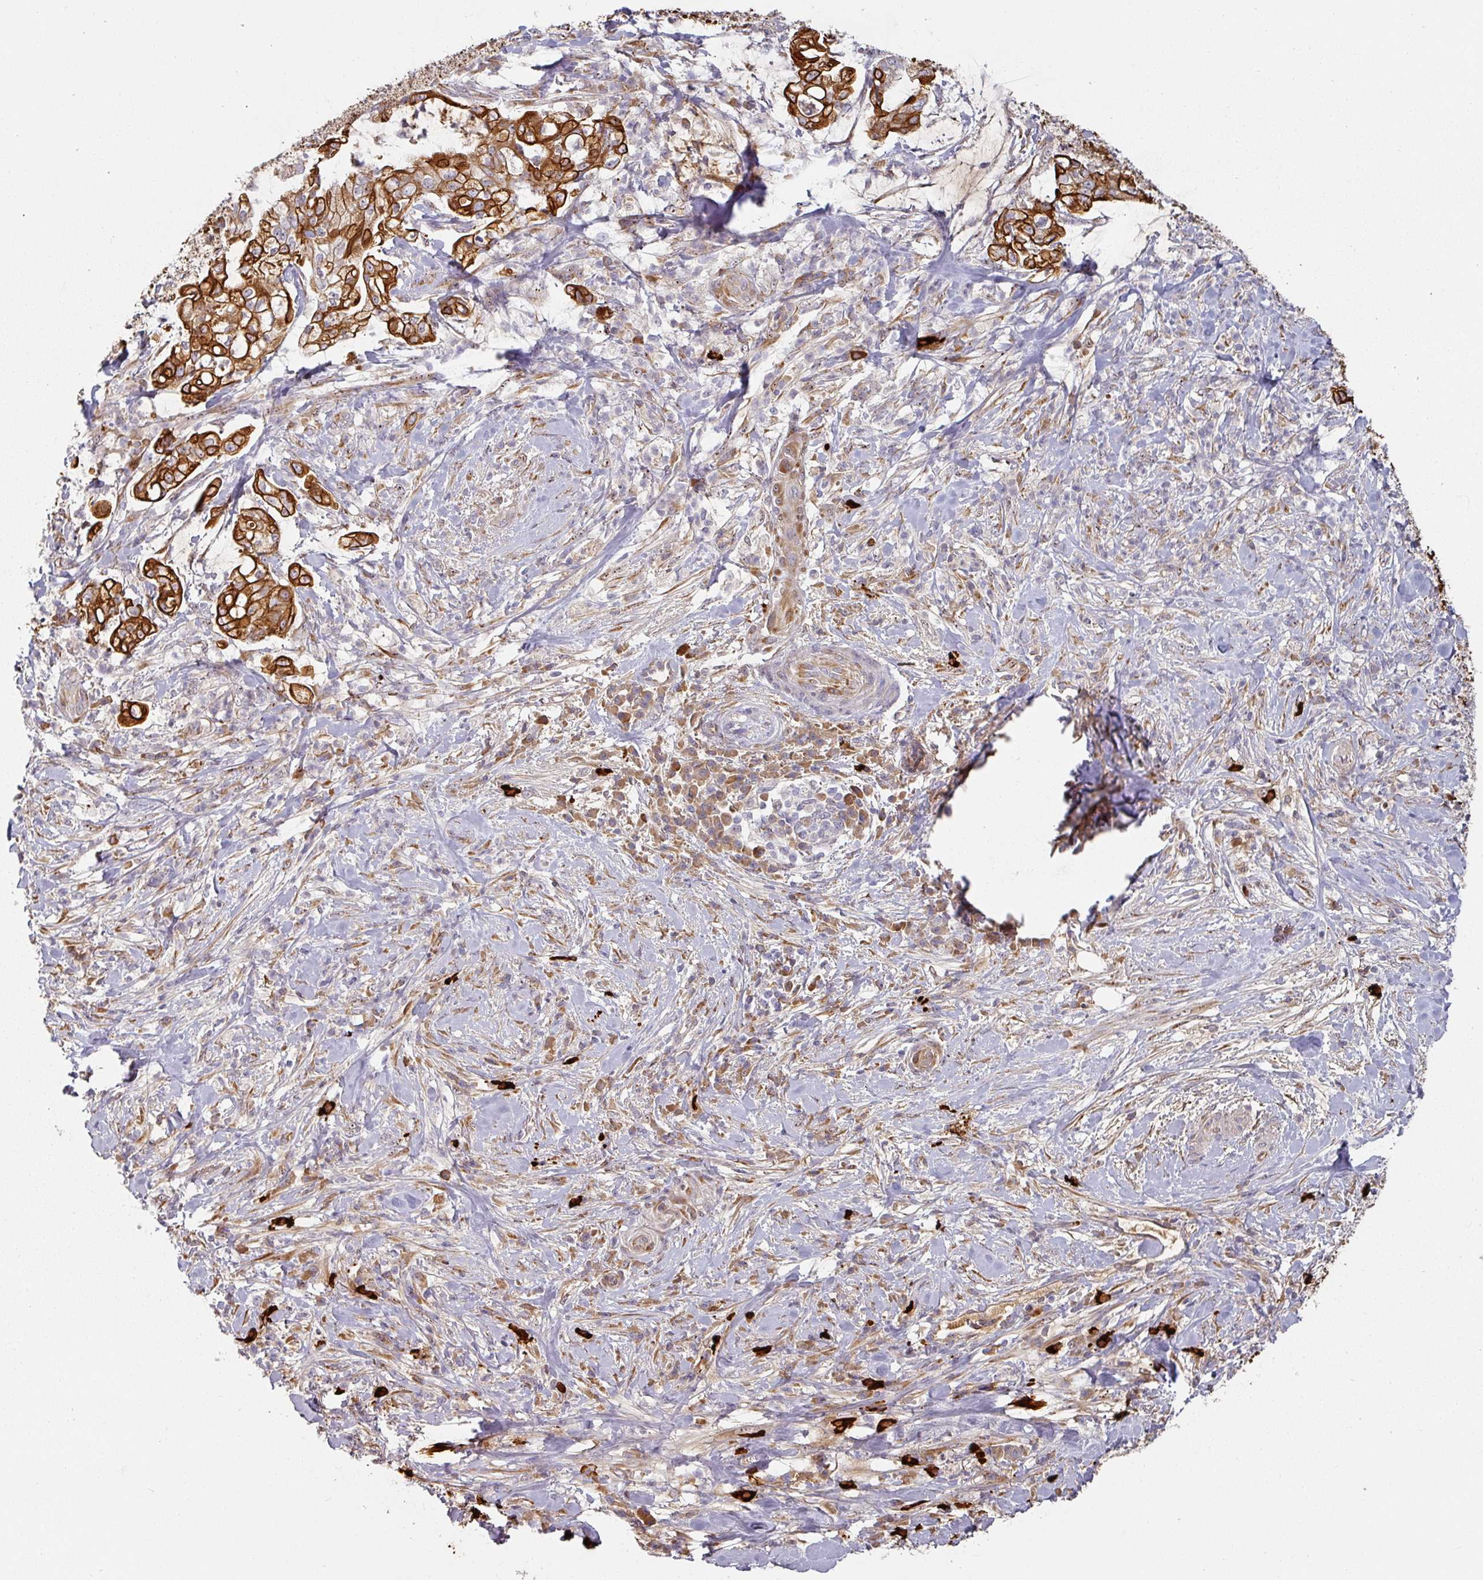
{"staining": {"intensity": "strong", "quantity": ">75%", "location": "cytoplasmic/membranous"}, "tissue": "pancreatic cancer", "cell_type": "Tumor cells", "image_type": "cancer", "snomed": [{"axis": "morphology", "description": "Adenocarcinoma, NOS"}, {"axis": "topography", "description": "Pancreas"}], "caption": "This is a photomicrograph of IHC staining of pancreatic adenocarcinoma, which shows strong positivity in the cytoplasmic/membranous of tumor cells.", "gene": "CEP78", "patient": {"sex": "female", "age": 69}}